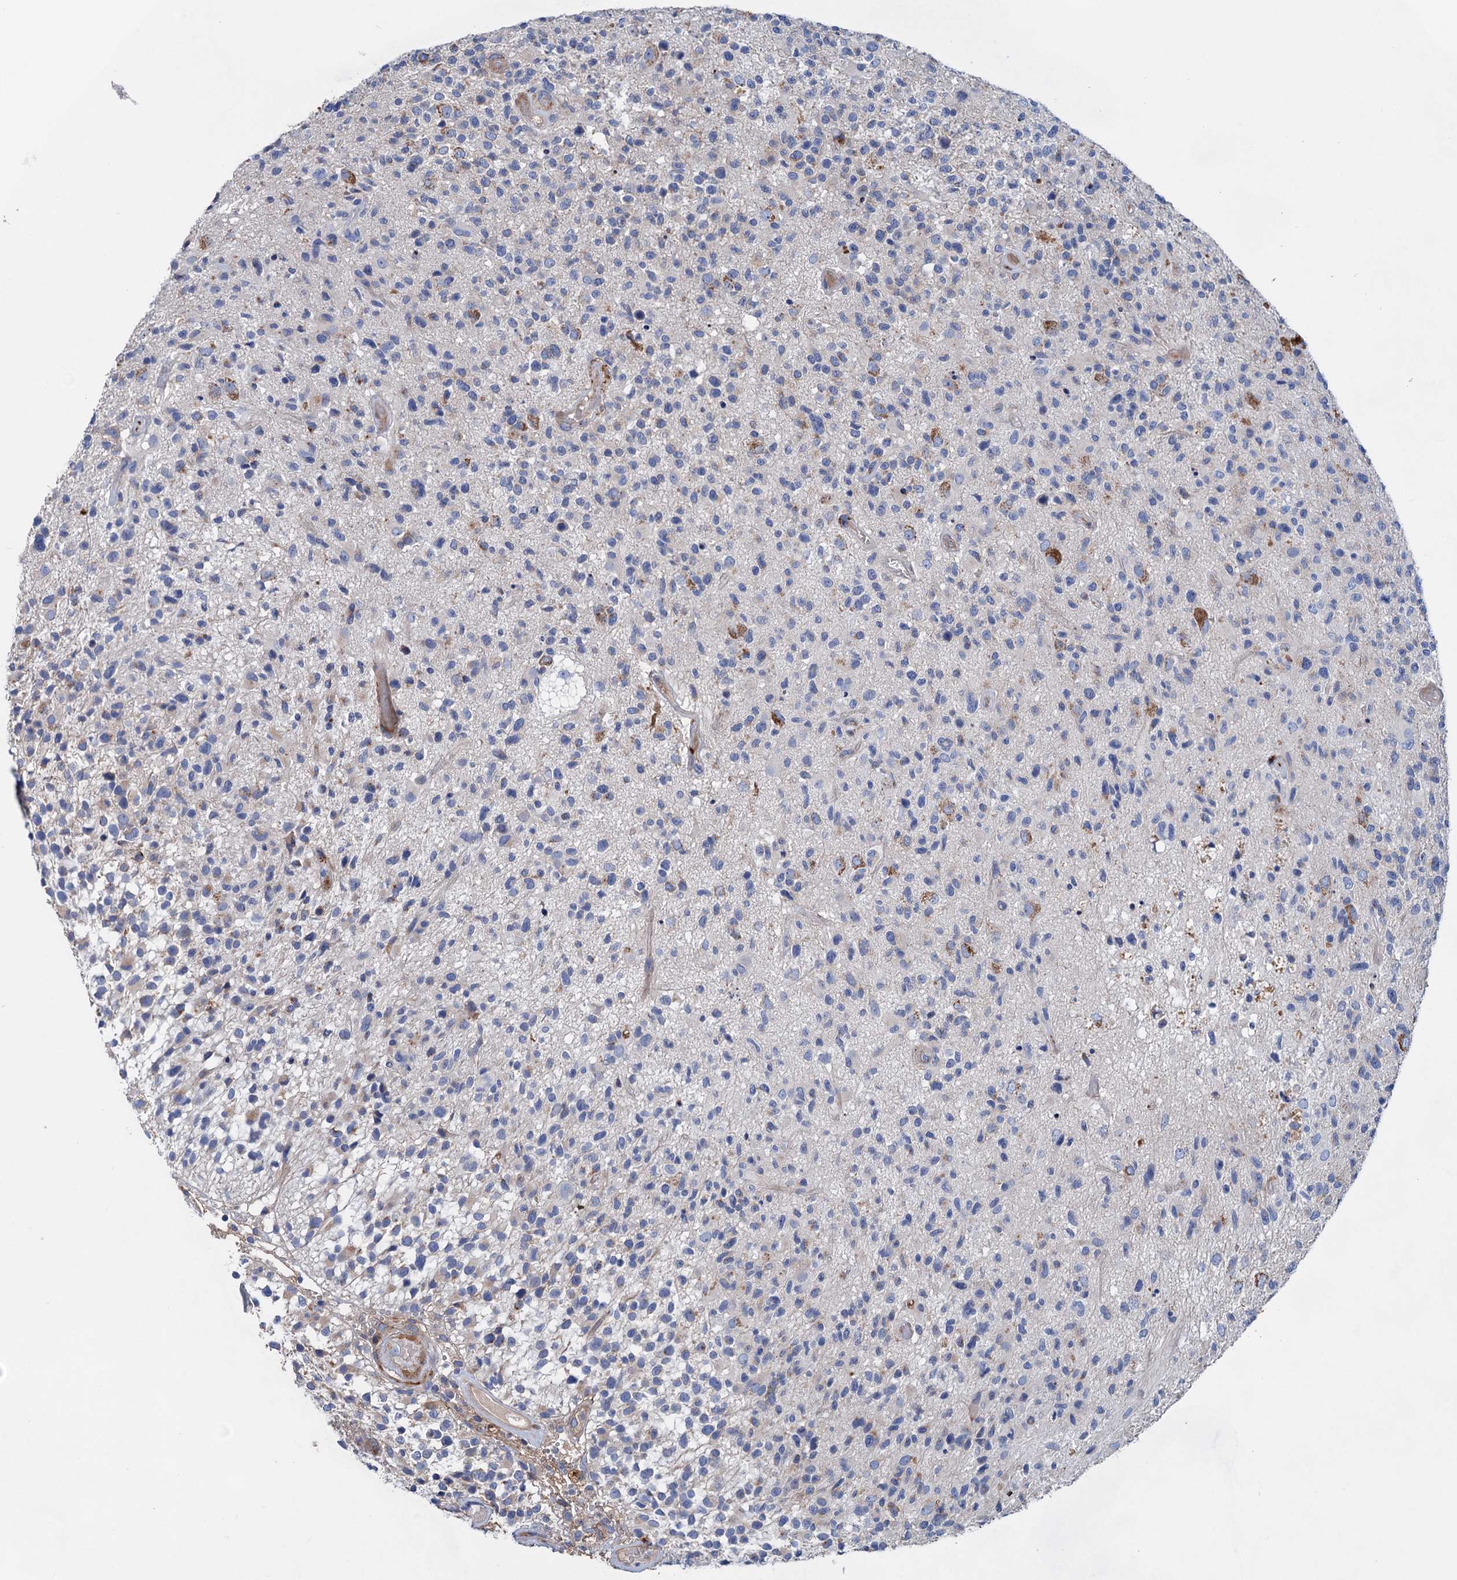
{"staining": {"intensity": "negative", "quantity": "none", "location": "none"}, "tissue": "glioma", "cell_type": "Tumor cells", "image_type": "cancer", "snomed": [{"axis": "morphology", "description": "Glioma, malignant, High grade"}, {"axis": "morphology", "description": "Glioblastoma, NOS"}, {"axis": "topography", "description": "Brain"}], "caption": "This photomicrograph is of glioma stained with immunohistochemistry (IHC) to label a protein in brown with the nuclei are counter-stained blue. There is no staining in tumor cells.", "gene": "GPR155", "patient": {"sex": "male", "age": 60}}